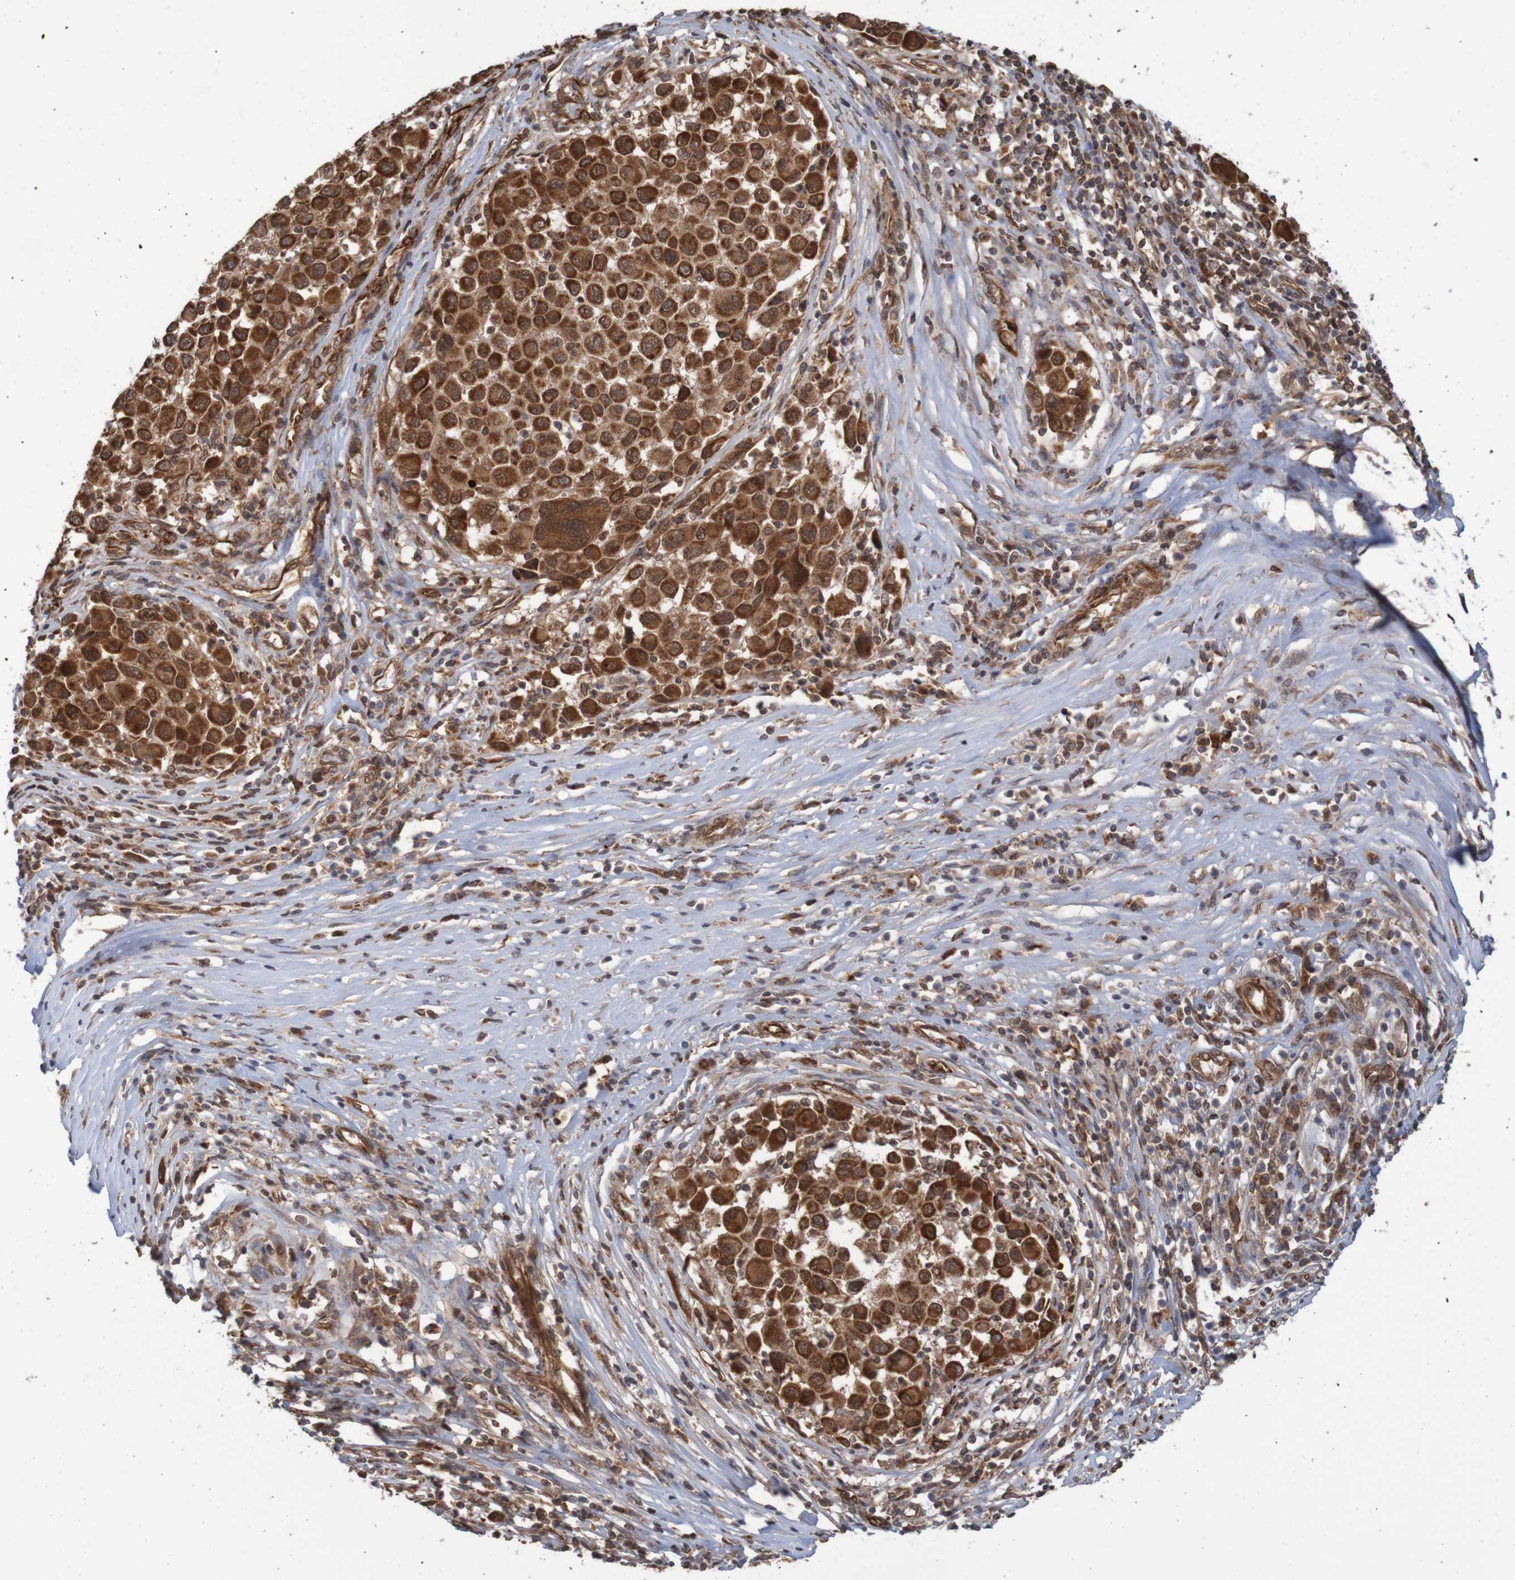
{"staining": {"intensity": "strong", "quantity": ">75%", "location": "cytoplasmic/membranous"}, "tissue": "melanoma", "cell_type": "Tumor cells", "image_type": "cancer", "snomed": [{"axis": "morphology", "description": "Malignant melanoma, Metastatic site"}, {"axis": "topography", "description": "Lymph node"}], "caption": "A photomicrograph showing strong cytoplasmic/membranous staining in about >75% of tumor cells in malignant melanoma (metastatic site), as visualized by brown immunohistochemical staining.", "gene": "MRPL52", "patient": {"sex": "male", "age": 61}}